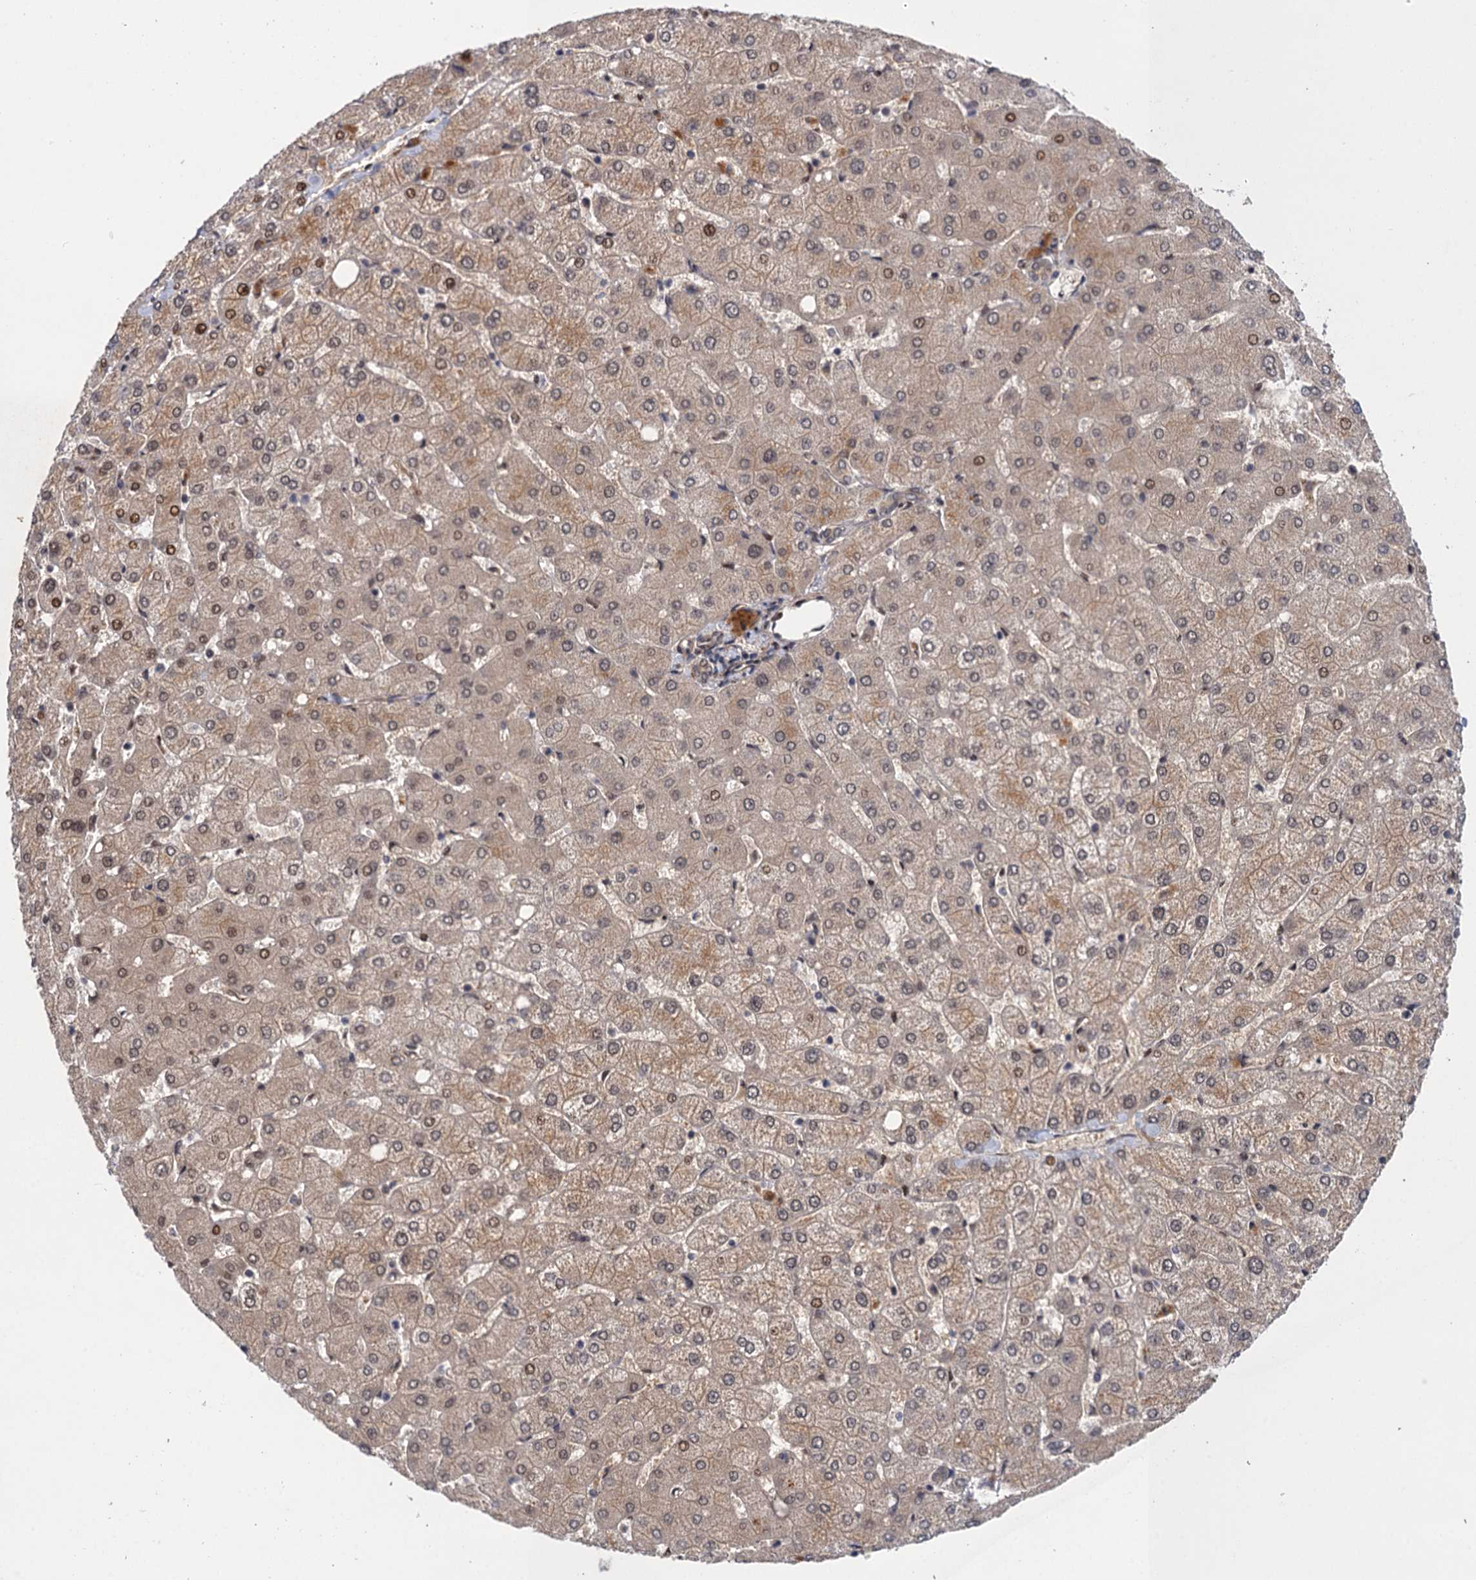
{"staining": {"intensity": "weak", "quantity": "25%-75%", "location": "nuclear"}, "tissue": "liver", "cell_type": "Cholangiocytes", "image_type": "normal", "snomed": [{"axis": "morphology", "description": "Normal tissue, NOS"}, {"axis": "topography", "description": "Liver"}], "caption": "Immunohistochemistry (DAB (3,3'-diaminobenzidine)) staining of unremarkable liver displays weak nuclear protein staining in approximately 25%-75% of cholangiocytes.", "gene": "NEK8", "patient": {"sex": "female", "age": 54}}